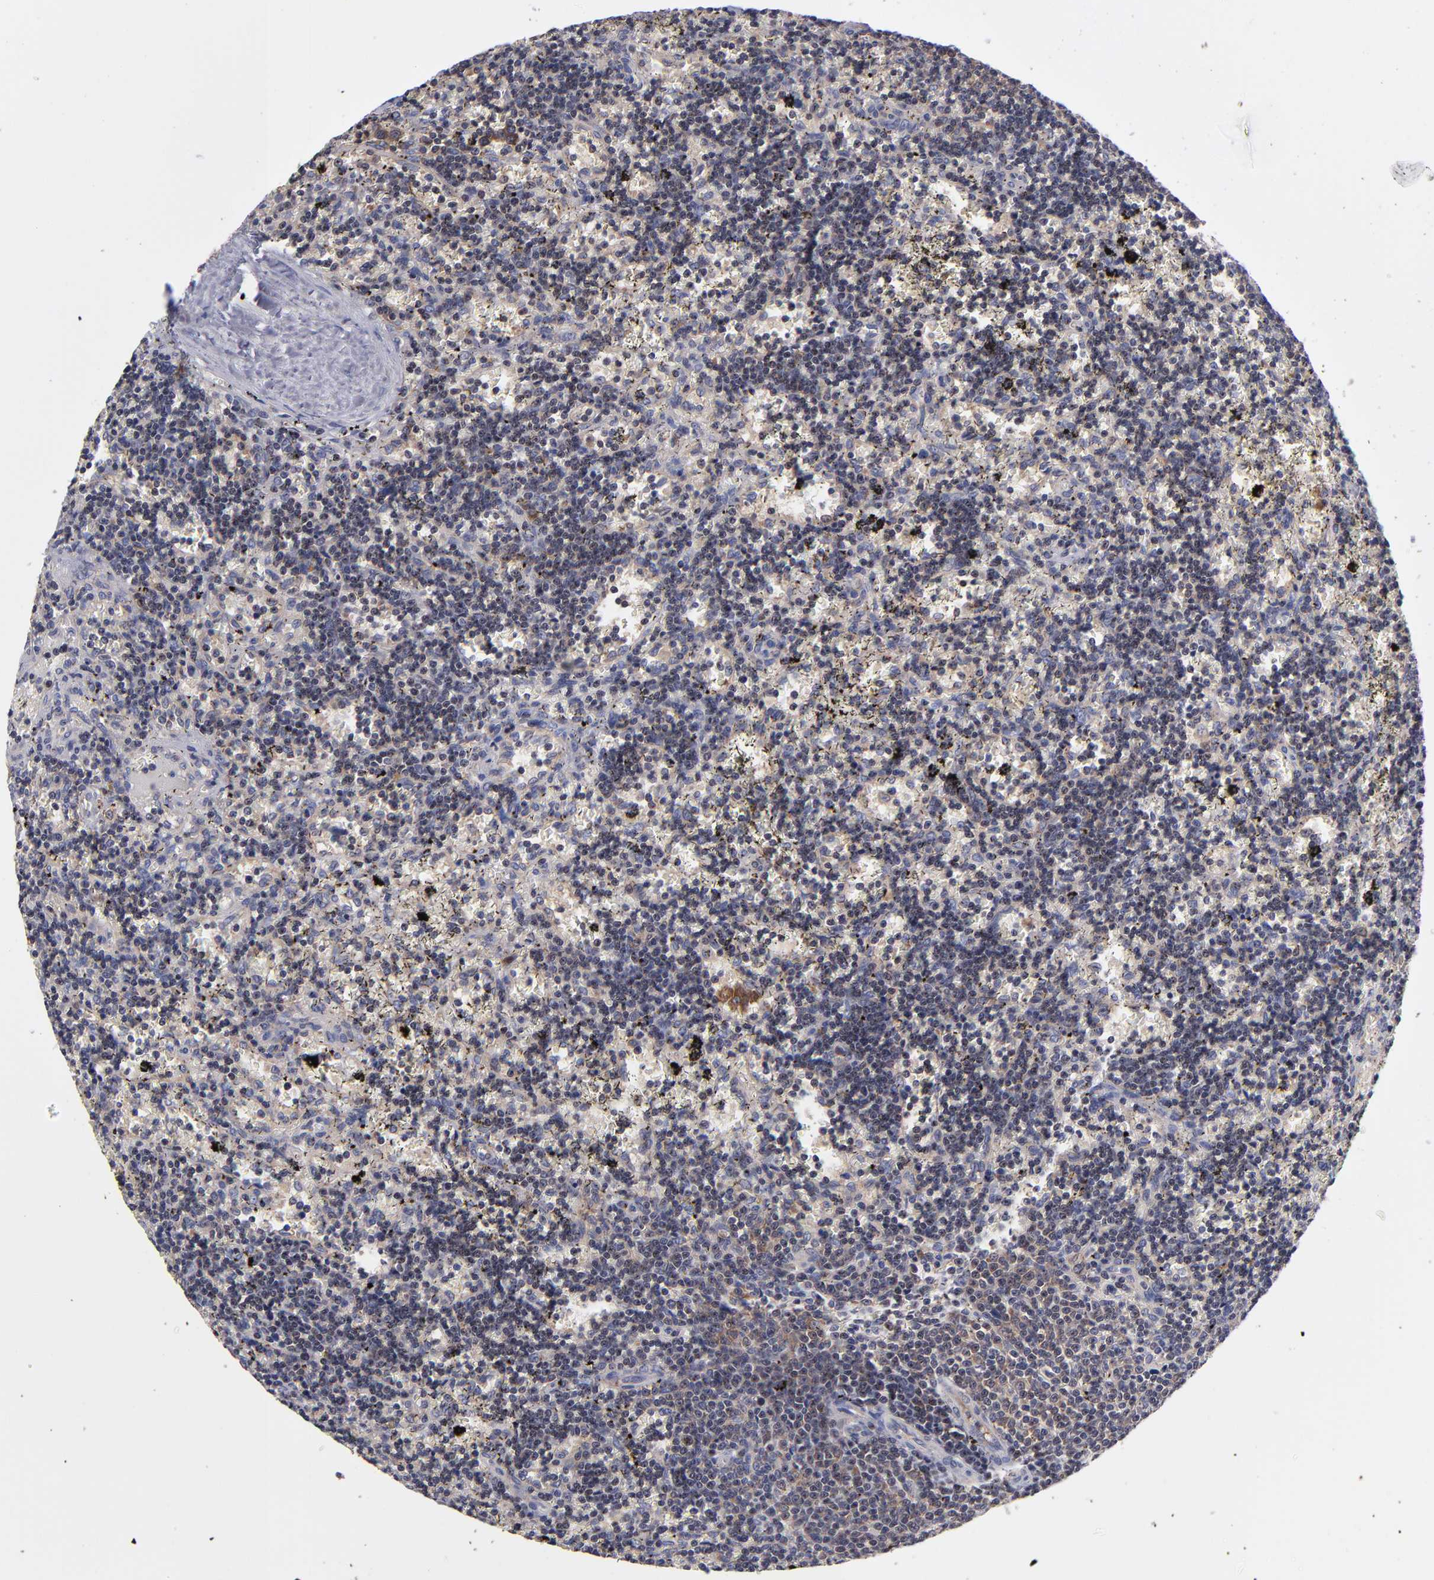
{"staining": {"intensity": "weak", "quantity": ">75%", "location": "cytoplasmic/membranous"}, "tissue": "lymphoma", "cell_type": "Tumor cells", "image_type": "cancer", "snomed": [{"axis": "morphology", "description": "Malignant lymphoma, non-Hodgkin's type, Low grade"}, {"axis": "topography", "description": "Spleen"}], "caption": "Immunohistochemical staining of human low-grade malignant lymphoma, non-Hodgkin's type displays weak cytoplasmic/membranous protein positivity in approximately >75% of tumor cells.", "gene": "EIF3L", "patient": {"sex": "male", "age": 60}}